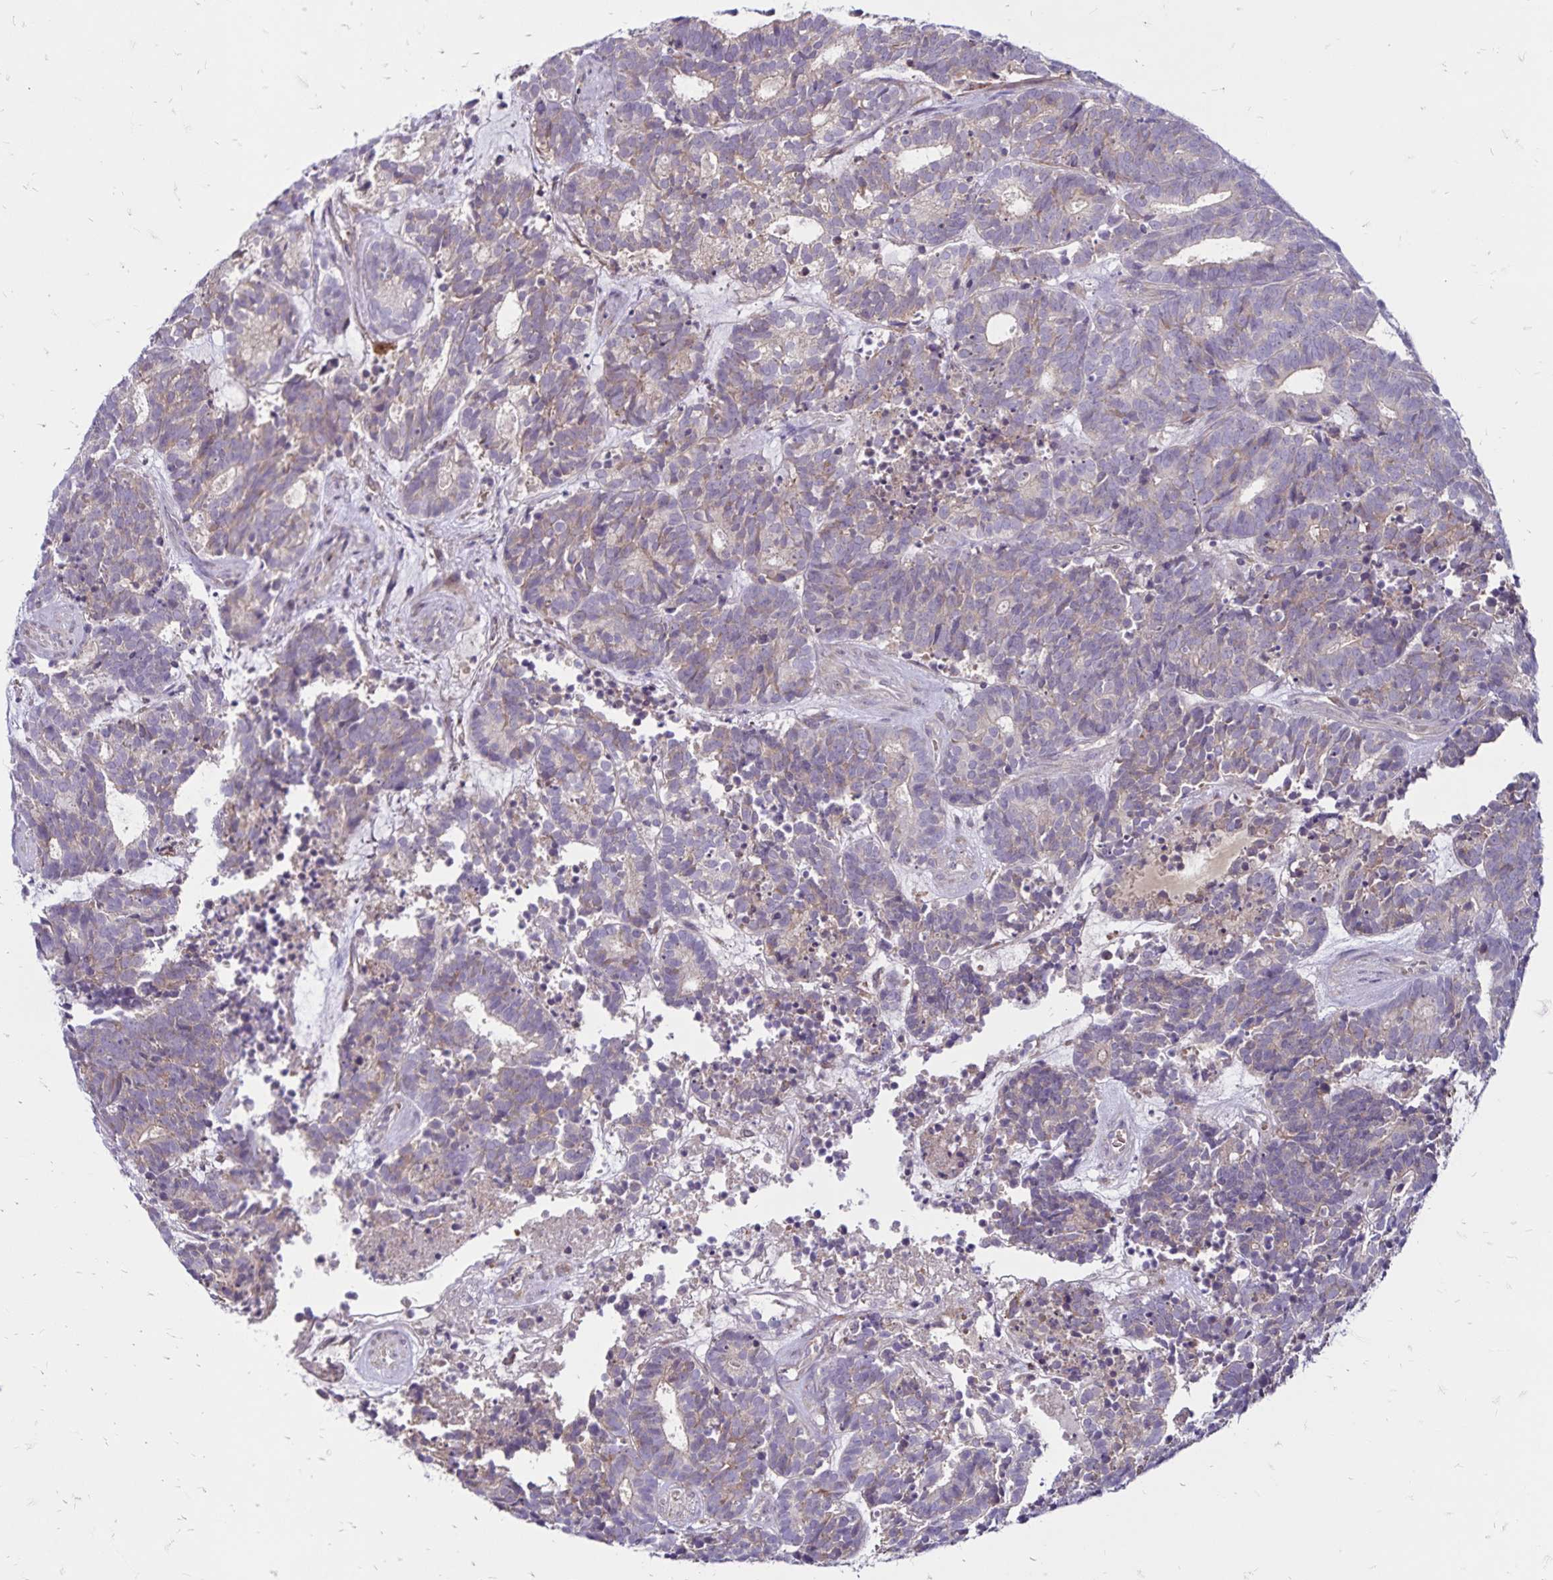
{"staining": {"intensity": "weak", "quantity": "<25%", "location": "cytoplasmic/membranous"}, "tissue": "head and neck cancer", "cell_type": "Tumor cells", "image_type": "cancer", "snomed": [{"axis": "morphology", "description": "Adenocarcinoma, NOS"}, {"axis": "topography", "description": "Head-Neck"}], "caption": "The immunohistochemistry (IHC) micrograph has no significant staining in tumor cells of head and neck cancer tissue.", "gene": "FSD1", "patient": {"sex": "female", "age": 81}}